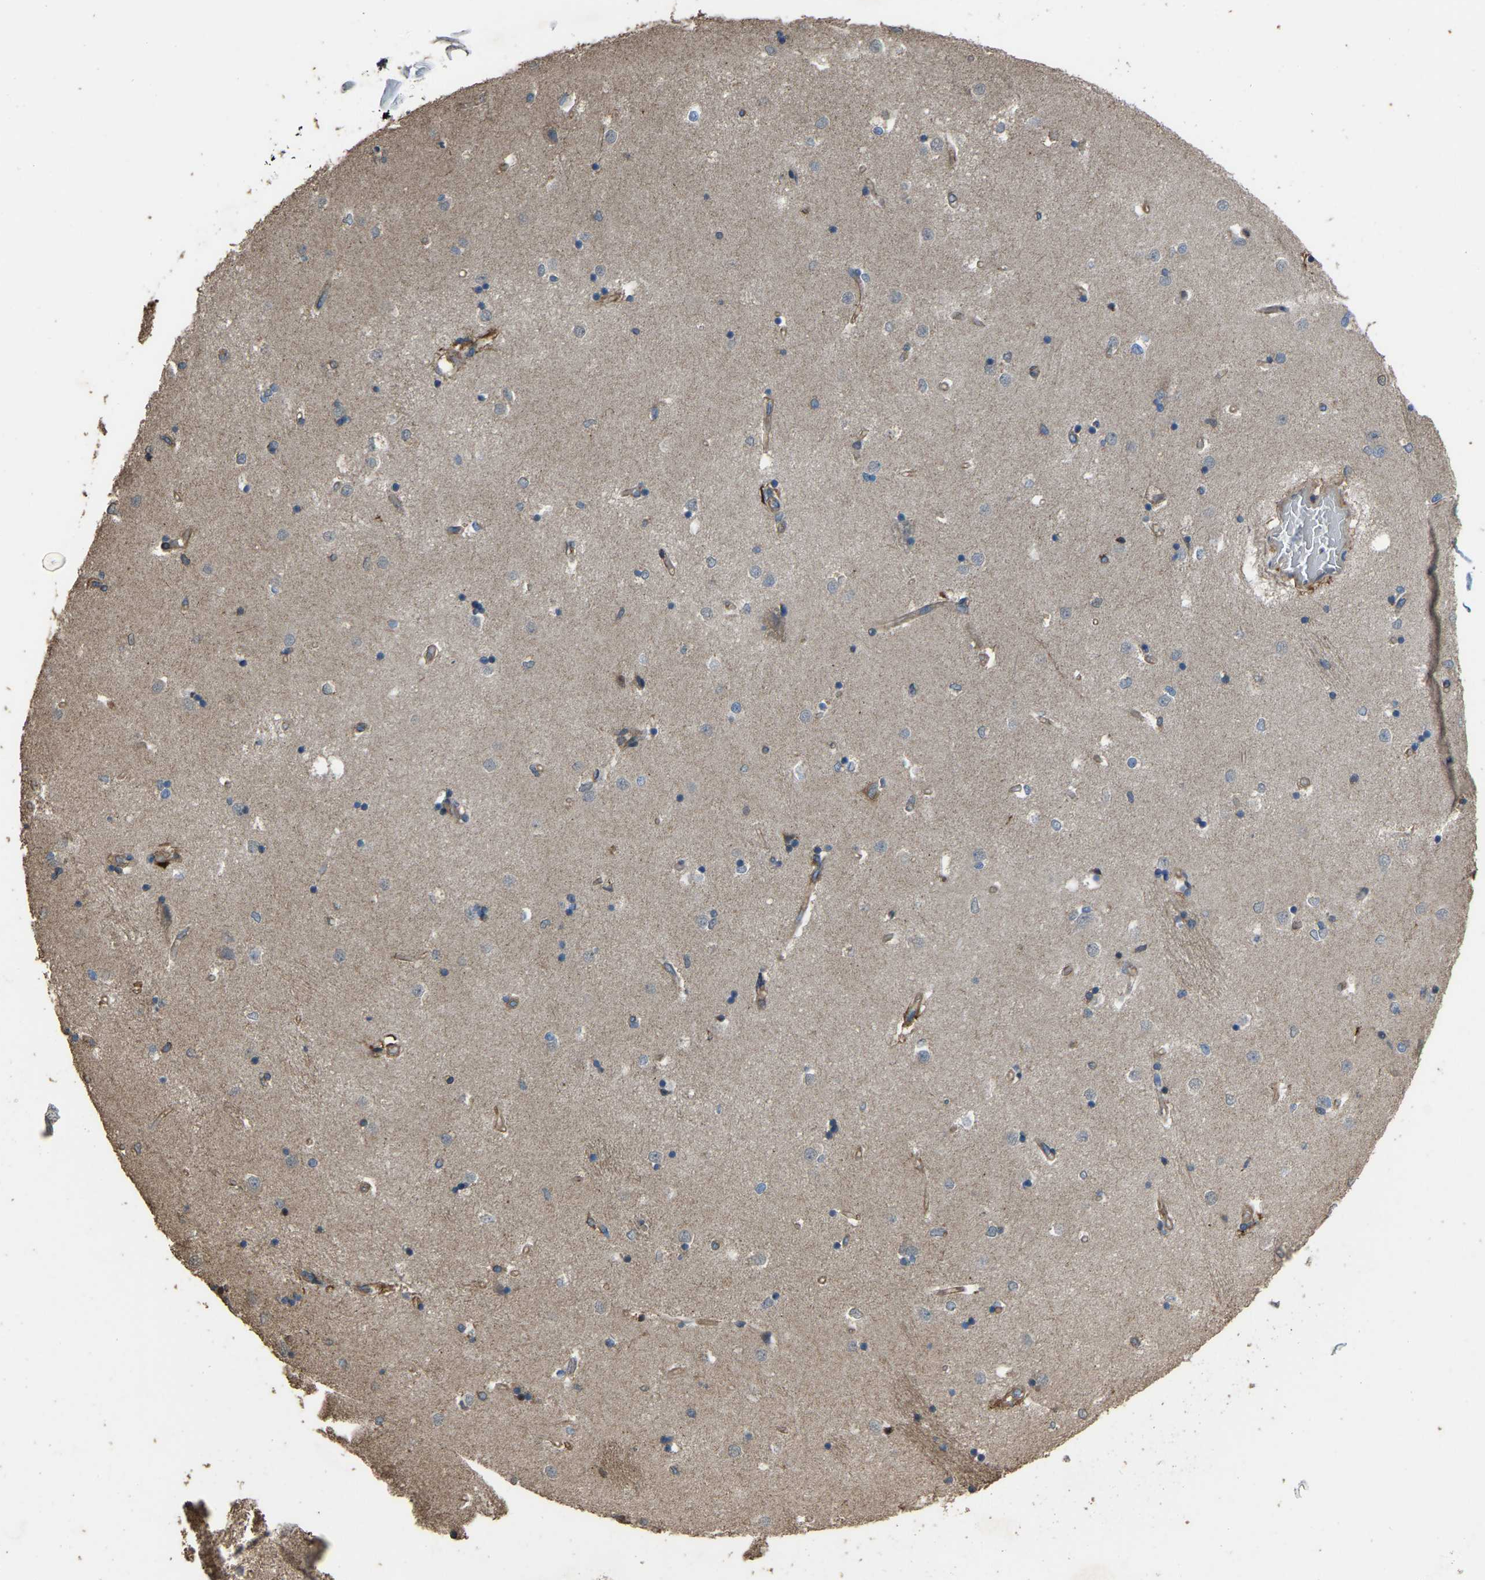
{"staining": {"intensity": "weak", "quantity": "<25%", "location": "cytoplasmic/membranous"}, "tissue": "caudate", "cell_type": "Glial cells", "image_type": "normal", "snomed": [{"axis": "morphology", "description": "Normal tissue, NOS"}, {"axis": "topography", "description": "Lateral ventricle wall"}], "caption": "Immunohistochemistry (IHC) histopathology image of normal caudate: caudate stained with DAB demonstrates no significant protein expression in glial cells.", "gene": "SLC4A2", "patient": {"sex": "male", "age": 45}}